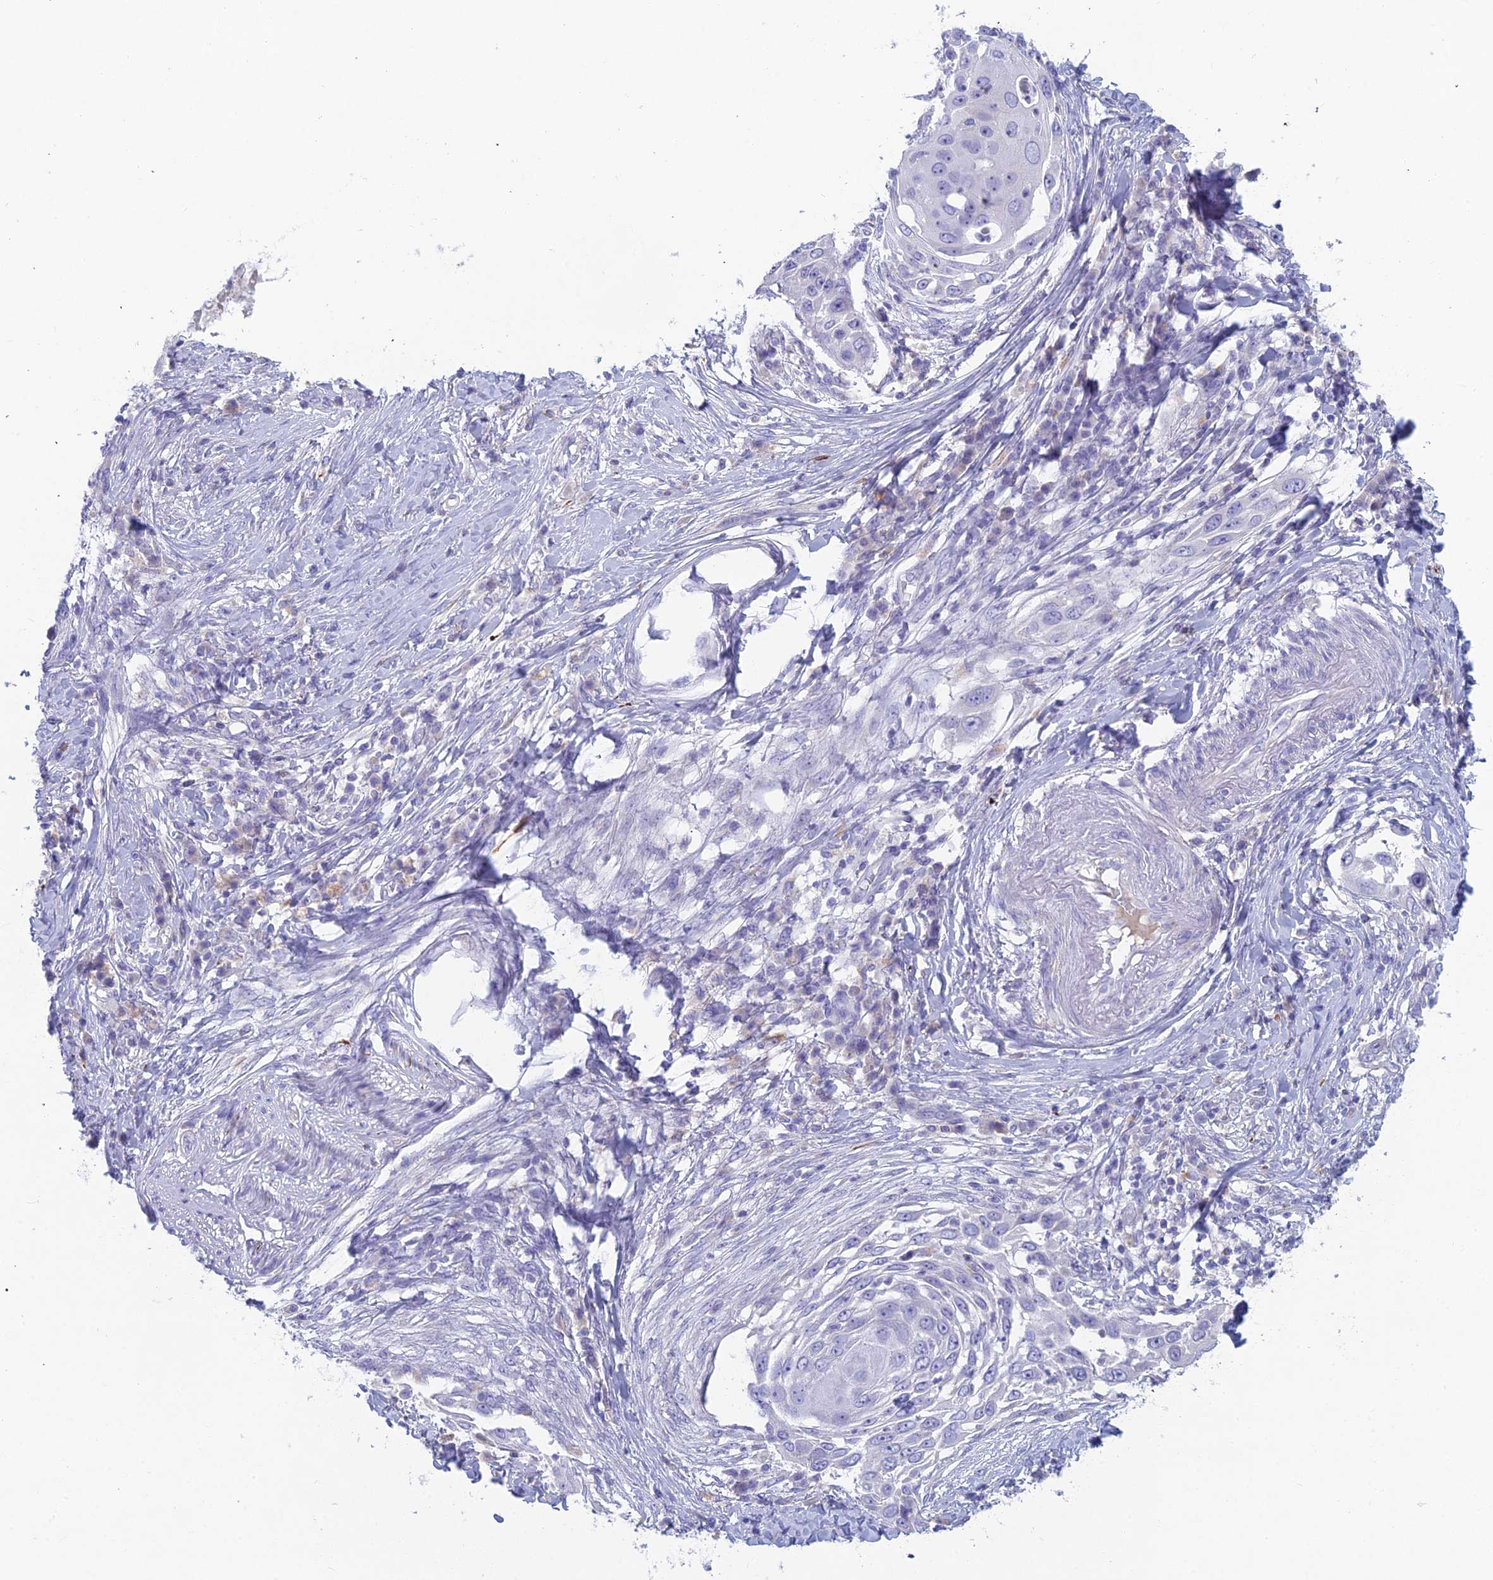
{"staining": {"intensity": "negative", "quantity": "none", "location": "none"}, "tissue": "skin cancer", "cell_type": "Tumor cells", "image_type": "cancer", "snomed": [{"axis": "morphology", "description": "Squamous cell carcinoma, NOS"}, {"axis": "topography", "description": "Skin"}], "caption": "This is an immunohistochemistry image of skin squamous cell carcinoma. There is no expression in tumor cells.", "gene": "FERD3L", "patient": {"sex": "female", "age": 44}}